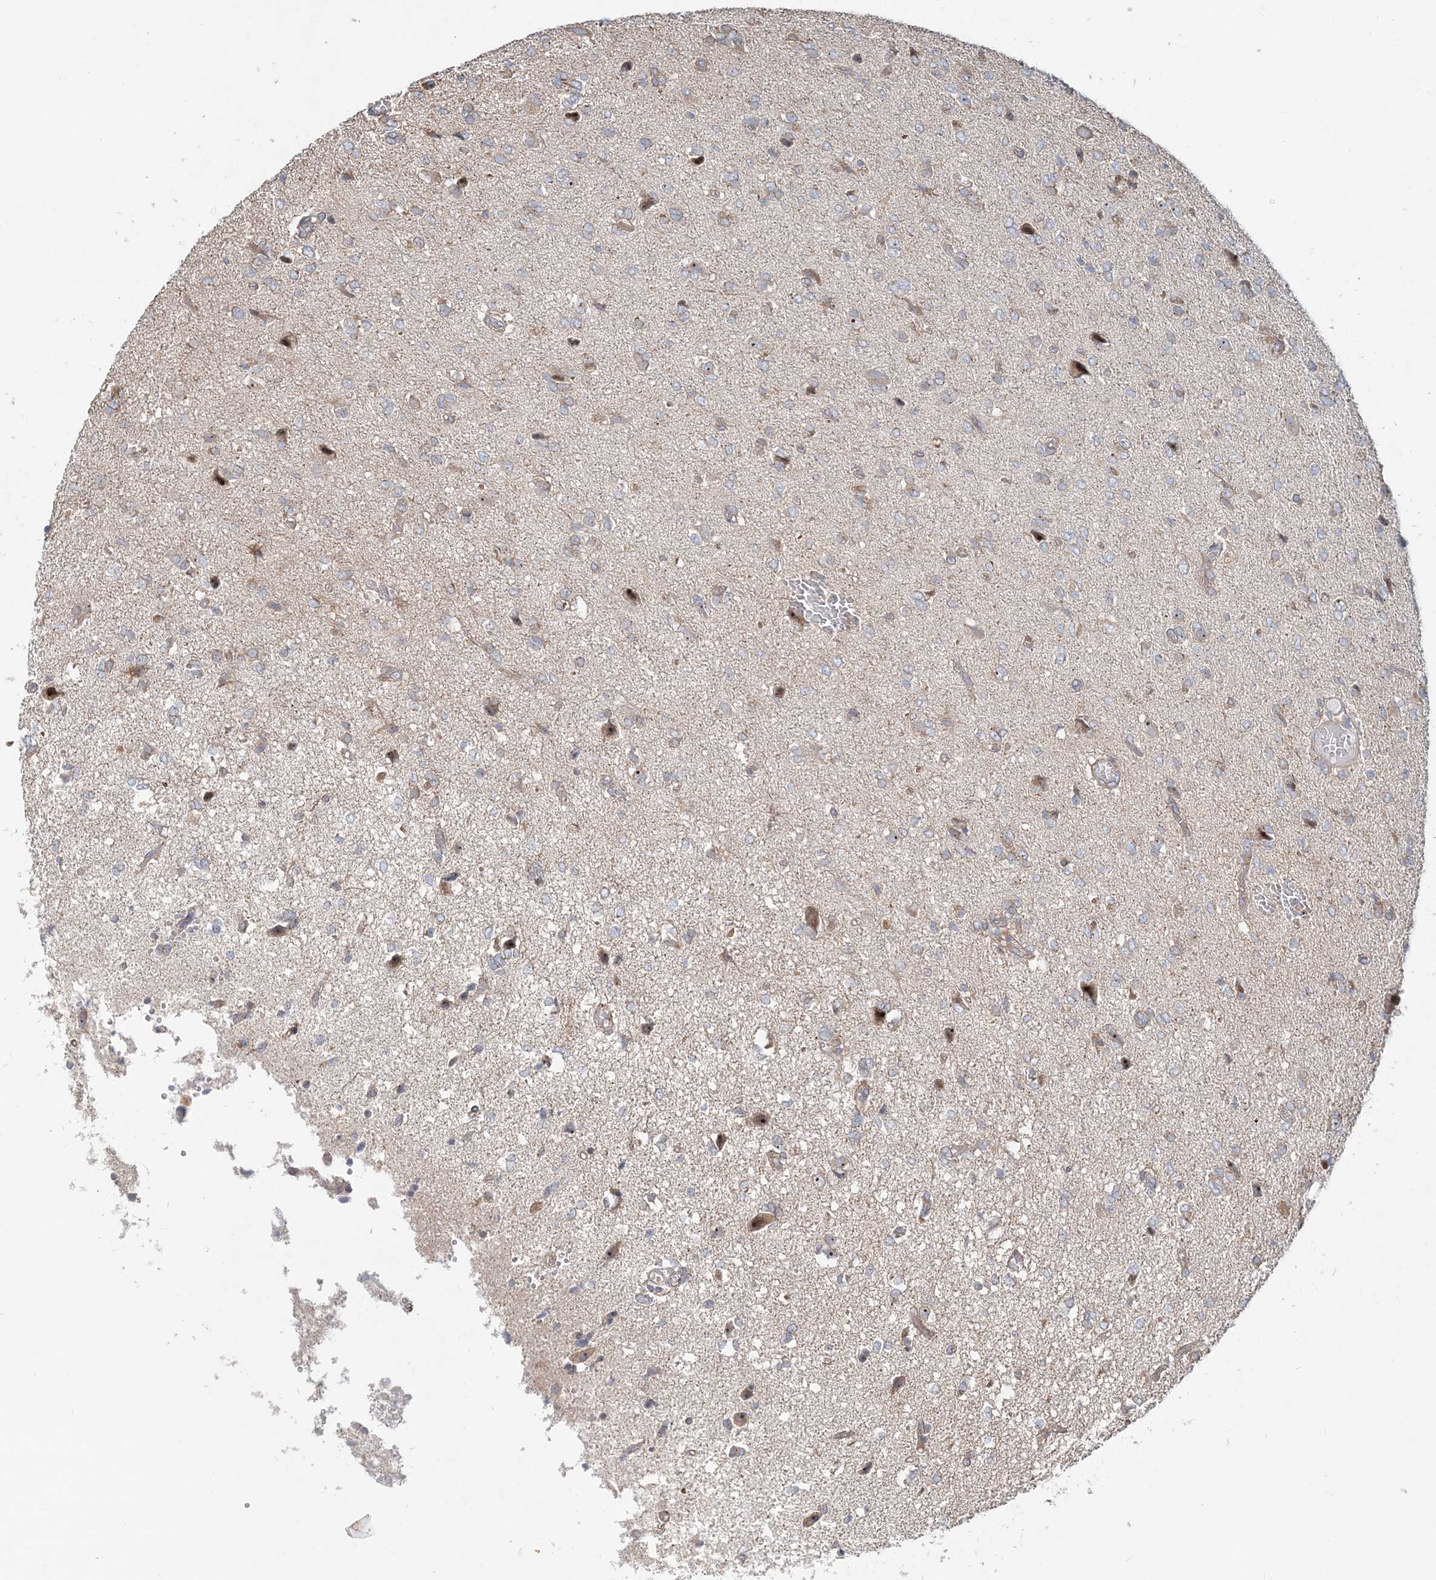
{"staining": {"intensity": "weak", "quantity": "<25%", "location": "cytoplasmic/membranous"}, "tissue": "glioma", "cell_type": "Tumor cells", "image_type": "cancer", "snomed": [{"axis": "morphology", "description": "Glioma, malignant, High grade"}, {"axis": "topography", "description": "Brain"}], "caption": "This photomicrograph is of malignant high-grade glioma stained with immunohistochemistry to label a protein in brown with the nuclei are counter-stained blue. There is no expression in tumor cells. The staining is performed using DAB brown chromogen with nuclei counter-stained in using hematoxylin.", "gene": "CXXC5", "patient": {"sex": "female", "age": 59}}